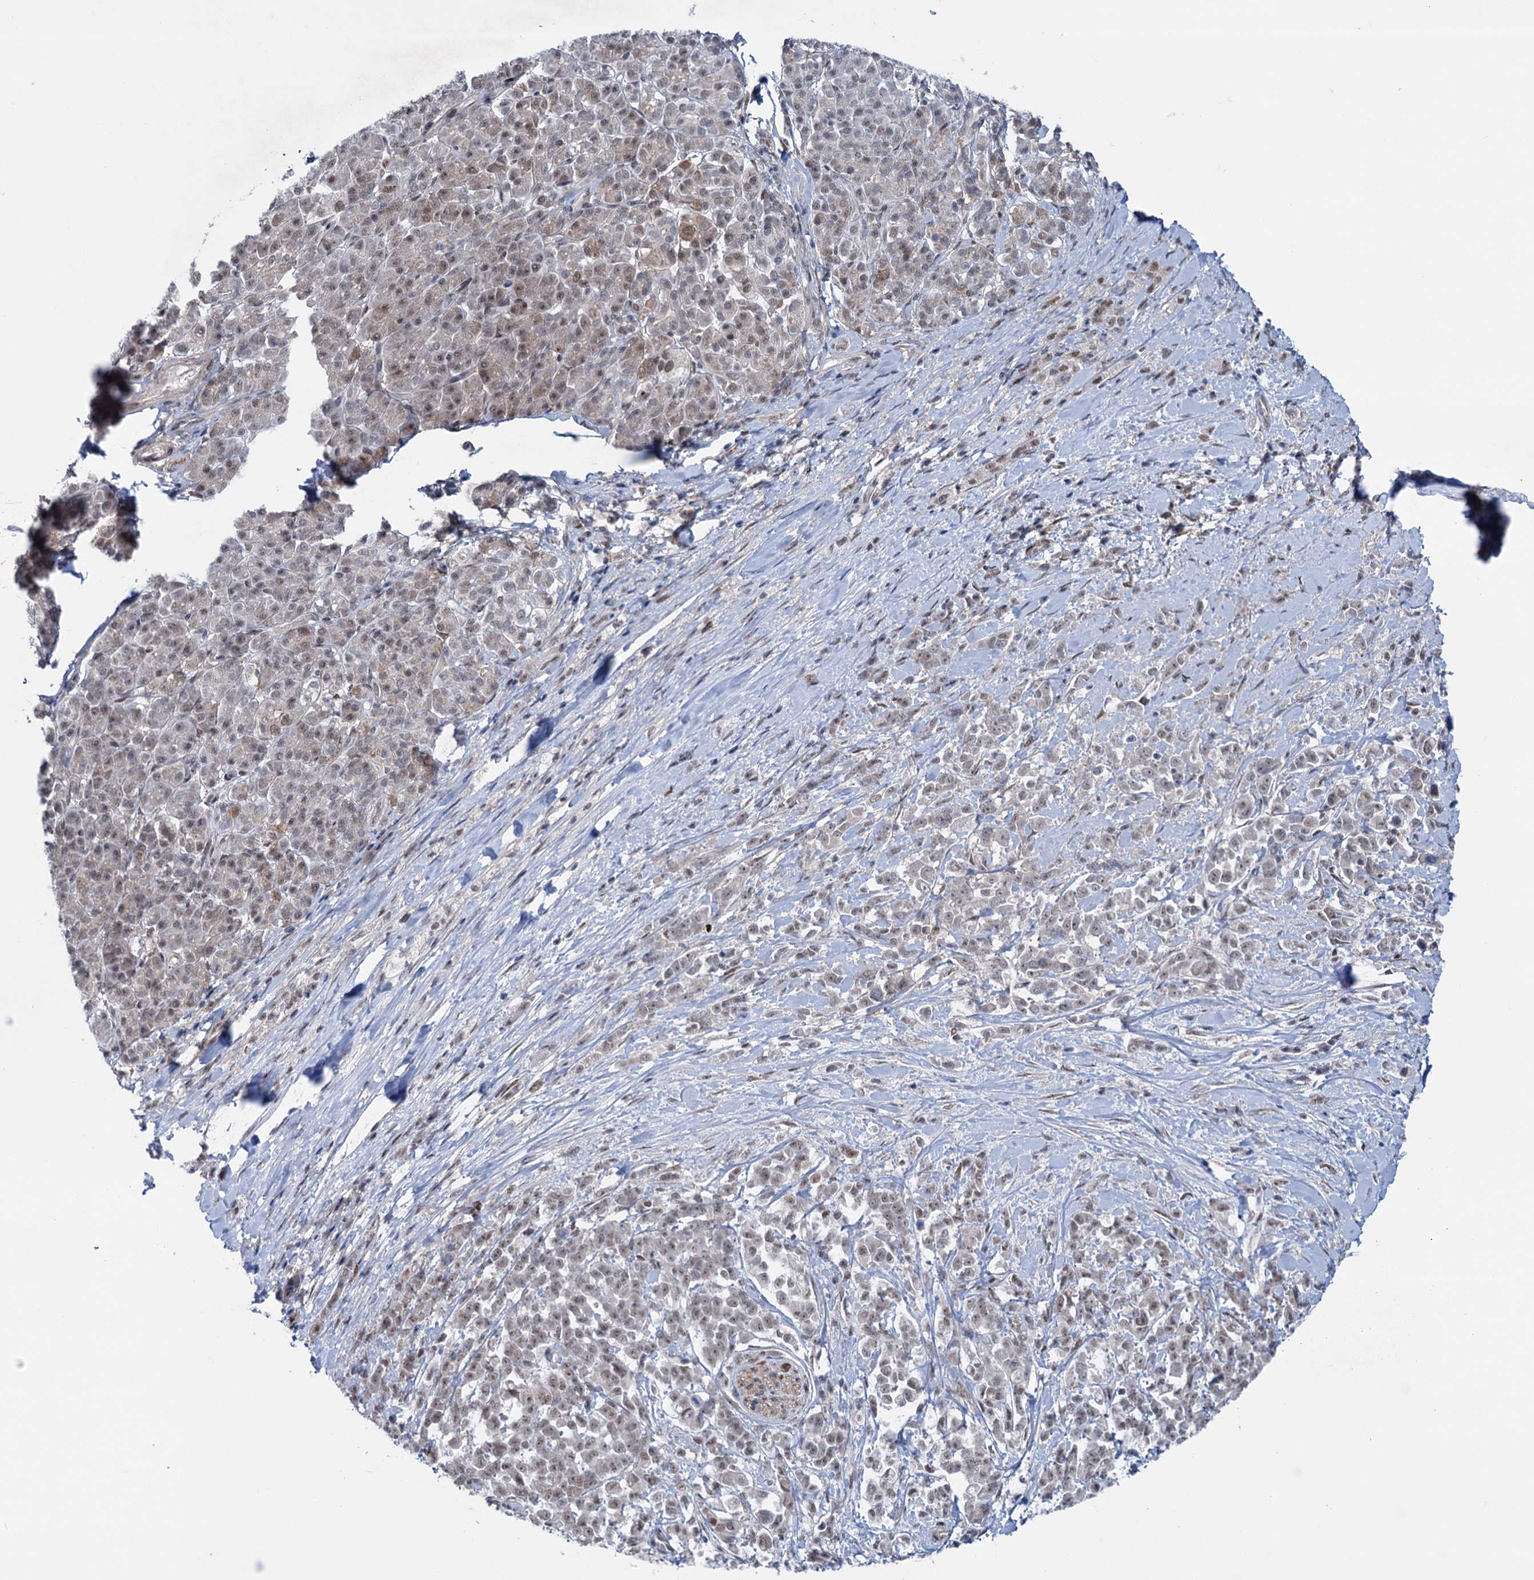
{"staining": {"intensity": "weak", "quantity": ">75%", "location": "nuclear"}, "tissue": "pancreatic cancer", "cell_type": "Tumor cells", "image_type": "cancer", "snomed": [{"axis": "morphology", "description": "Normal tissue, NOS"}, {"axis": "morphology", "description": "Adenocarcinoma, NOS"}, {"axis": "topography", "description": "Pancreas"}], "caption": "Immunohistochemical staining of pancreatic cancer shows low levels of weak nuclear protein expression in about >75% of tumor cells.", "gene": "FAM53A", "patient": {"sex": "female", "age": 64}}